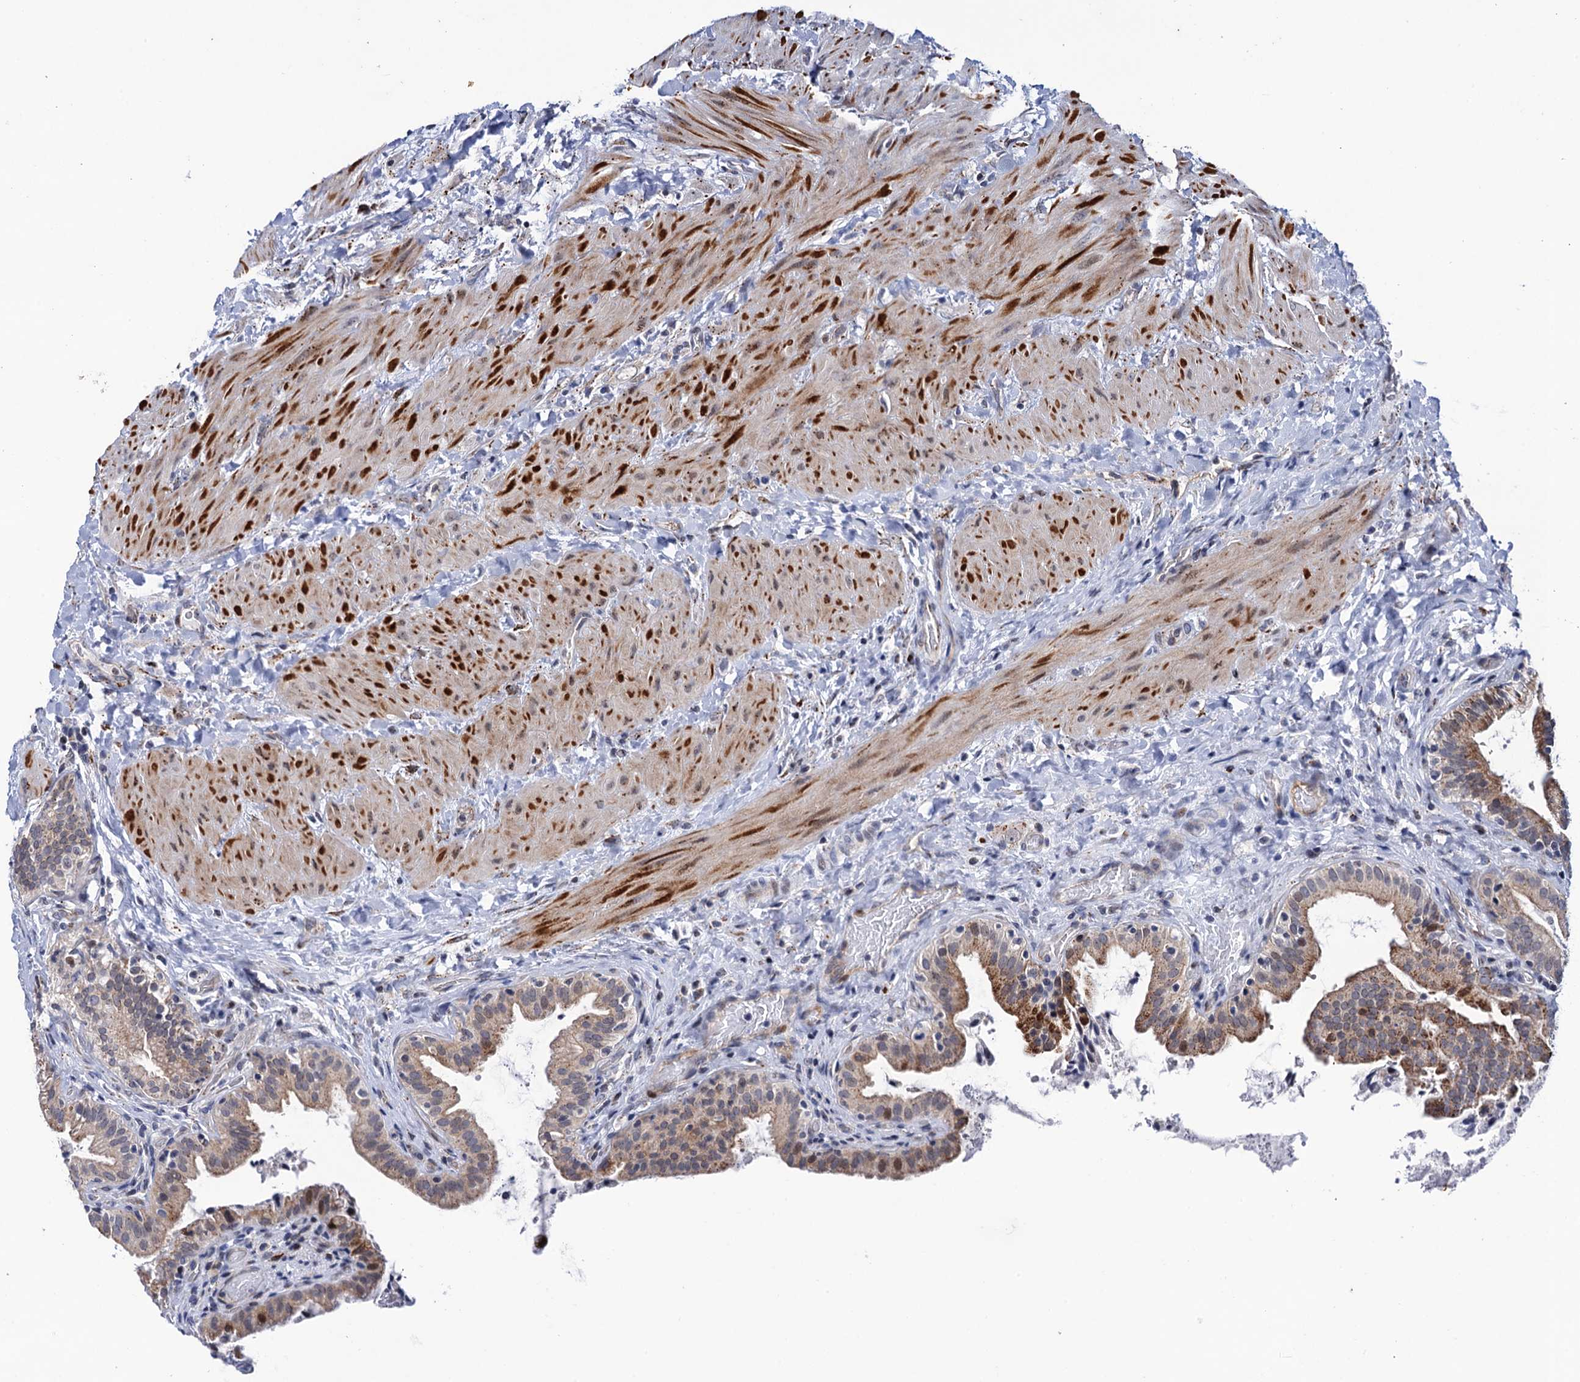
{"staining": {"intensity": "strong", "quantity": ">75%", "location": "cytoplasmic/membranous"}, "tissue": "gallbladder", "cell_type": "Glandular cells", "image_type": "normal", "snomed": [{"axis": "morphology", "description": "Normal tissue, NOS"}, {"axis": "topography", "description": "Gallbladder"}], "caption": "This is a photomicrograph of IHC staining of benign gallbladder, which shows strong staining in the cytoplasmic/membranous of glandular cells.", "gene": "THAP2", "patient": {"sex": "male", "age": 24}}